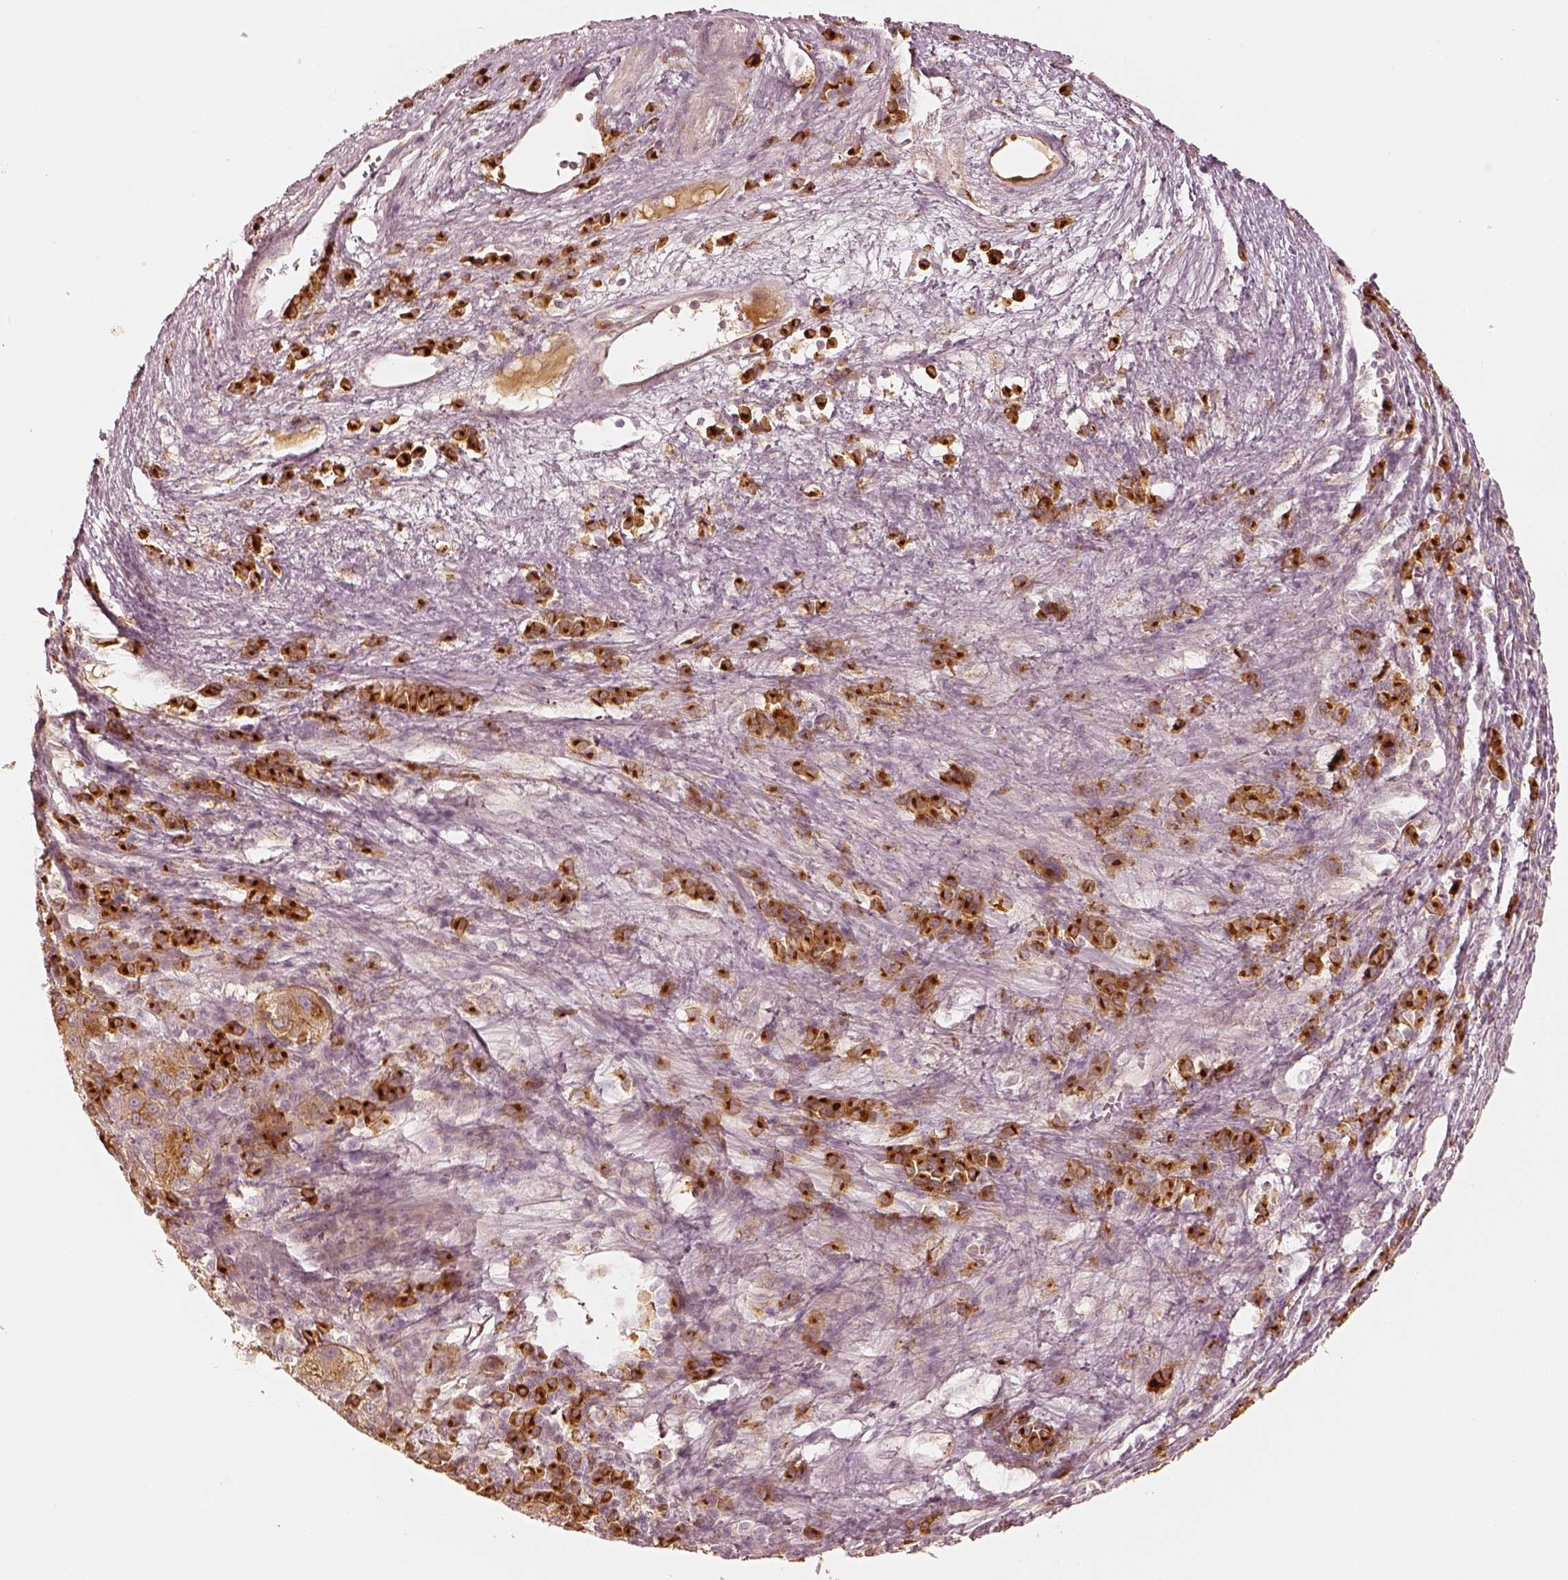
{"staining": {"intensity": "weak", "quantity": "25%-75%", "location": "cytoplasmic/membranous"}, "tissue": "liver cancer", "cell_type": "Tumor cells", "image_type": "cancer", "snomed": [{"axis": "morphology", "description": "Carcinoma, Hepatocellular, NOS"}, {"axis": "topography", "description": "Liver"}], "caption": "Tumor cells reveal low levels of weak cytoplasmic/membranous positivity in about 25%-75% of cells in liver cancer (hepatocellular carcinoma).", "gene": "GORASP2", "patient": {"sex": "female", "age": 60}}